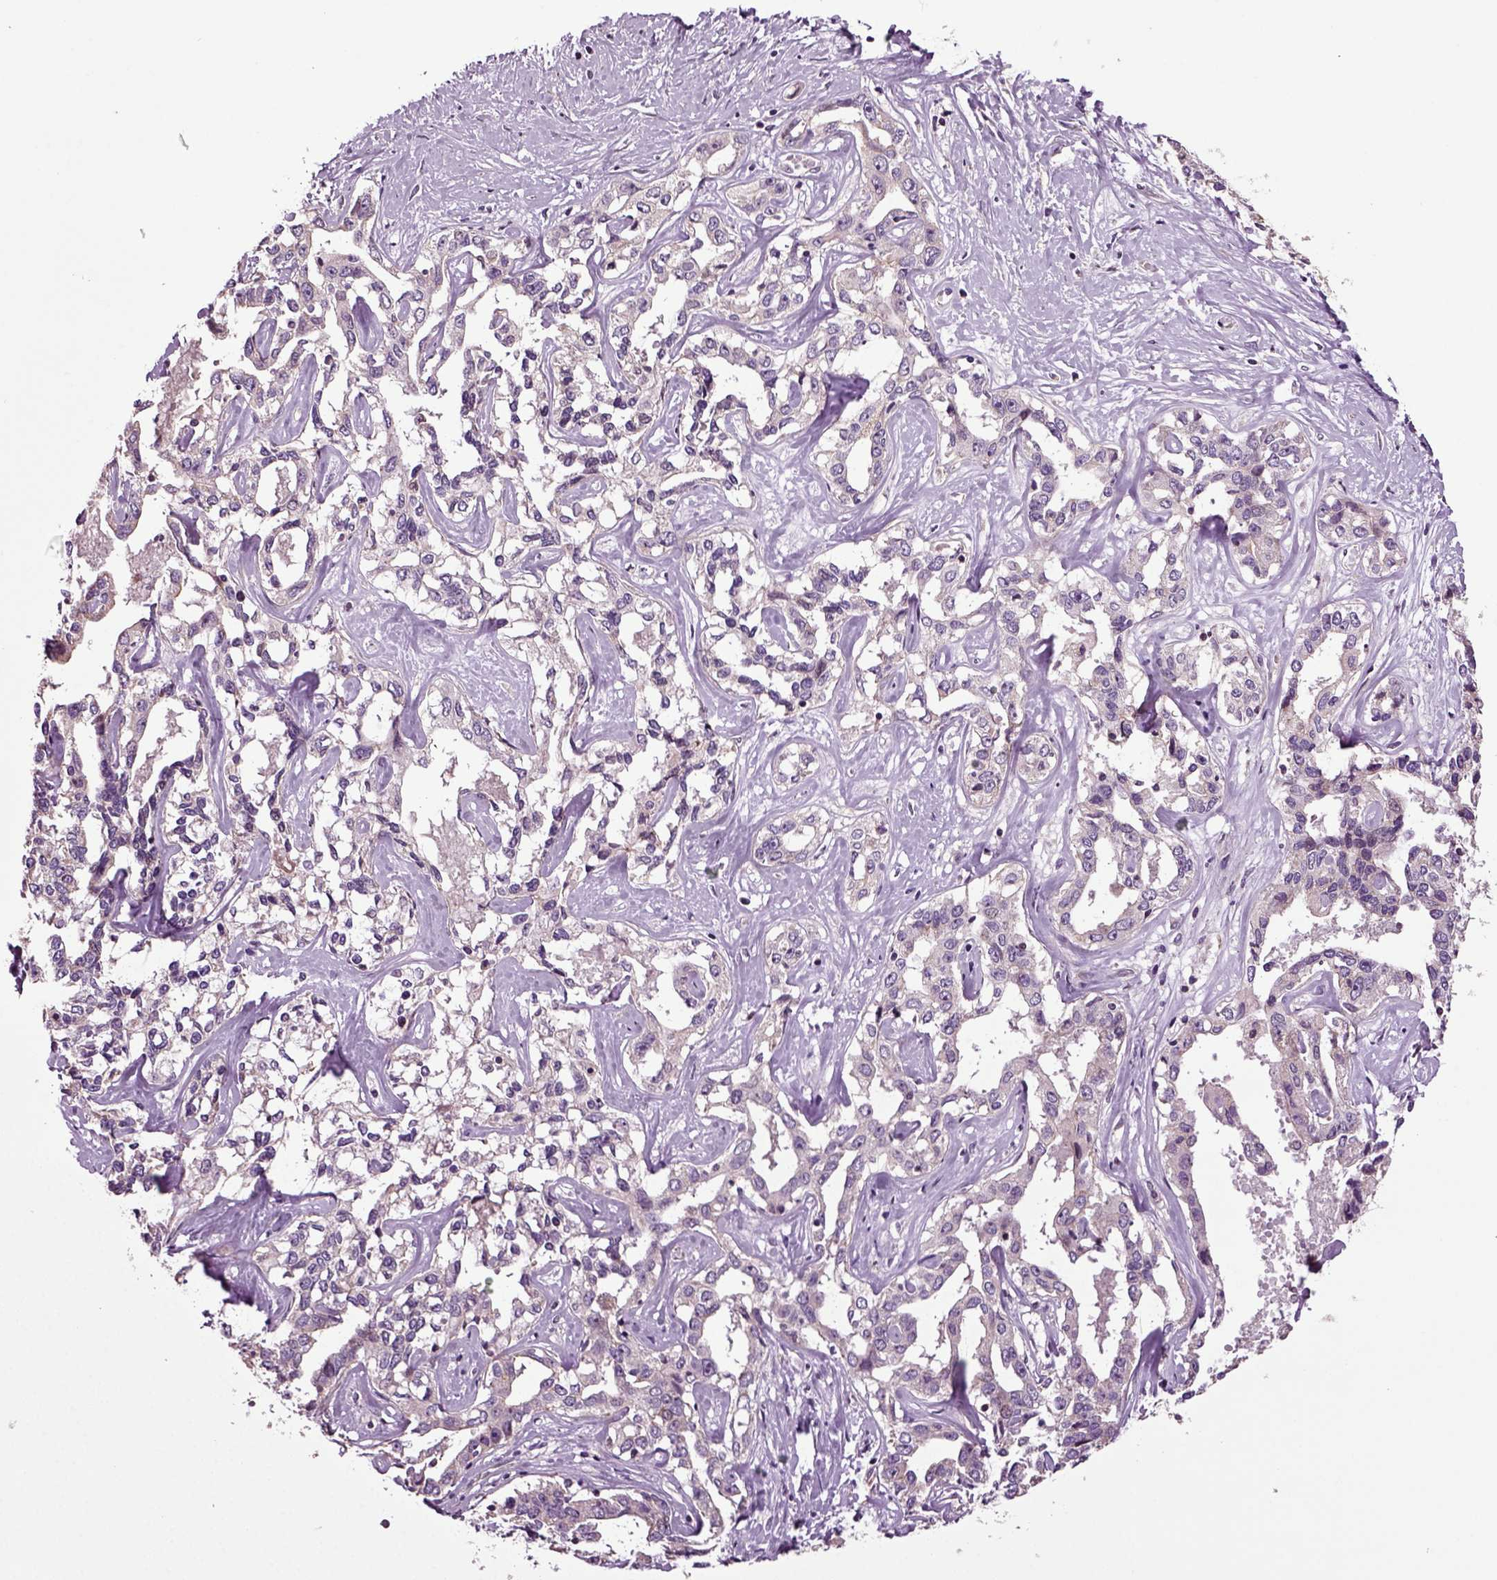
{"staining": {"intensity": "negative", "quantity": "none", "location": "none"}, "tissue": "liver cancer", "cell_type": "Tumor cells", "image_type": "cancer", "snomed": [{"axis": "morphology", "description": "Cholangiocarcinoma"}, {"axis": "topography", "description": "Liver"}], "caption": "Photomicrograph shows no protein expression in tumor cells of cholangiocarcinoma (liver) tissue.", "gene": "HAGHL", "patient": {"sex": "male", "age": 59}}